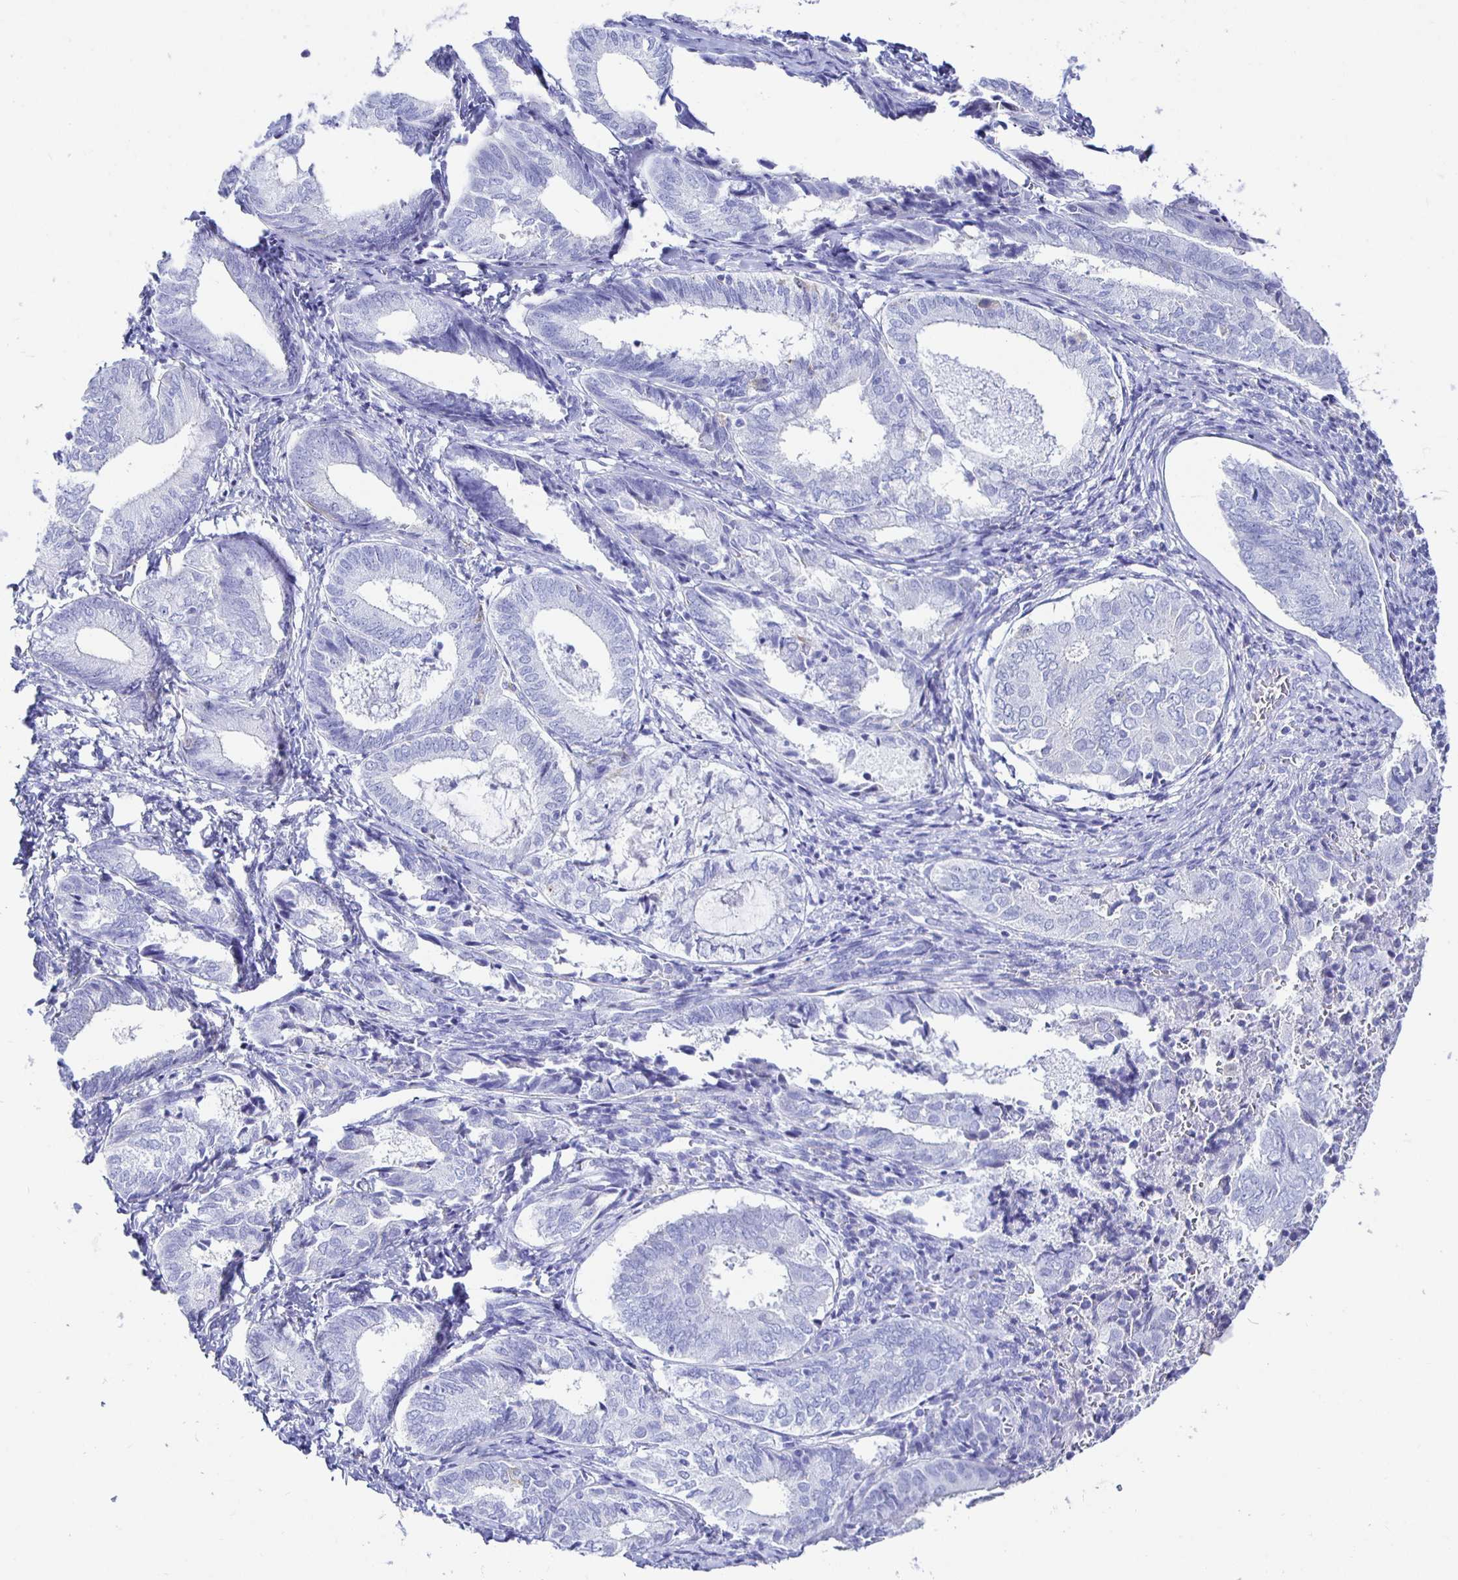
{"staining": {"intensity": "negative", "quantity": "none", "location": "none"}, "tissue": "endometrial cancer", "cell_type": "Tumor cells", "image_type": "cancer", "snomed": [{"axis": "morphology", "description": "Adenocarcinoma, NOS"}, {"axis": "topography", "description": "Endometrium"}], "caption": "DAB (3,3'-diaminobenzidine) immunohistochemical staining of human adenocarcinoma (endometrial) reveals no significant staining in tumor cells.", "gene": "UMOD", "patient": {"sex": "female", "age": 87}}